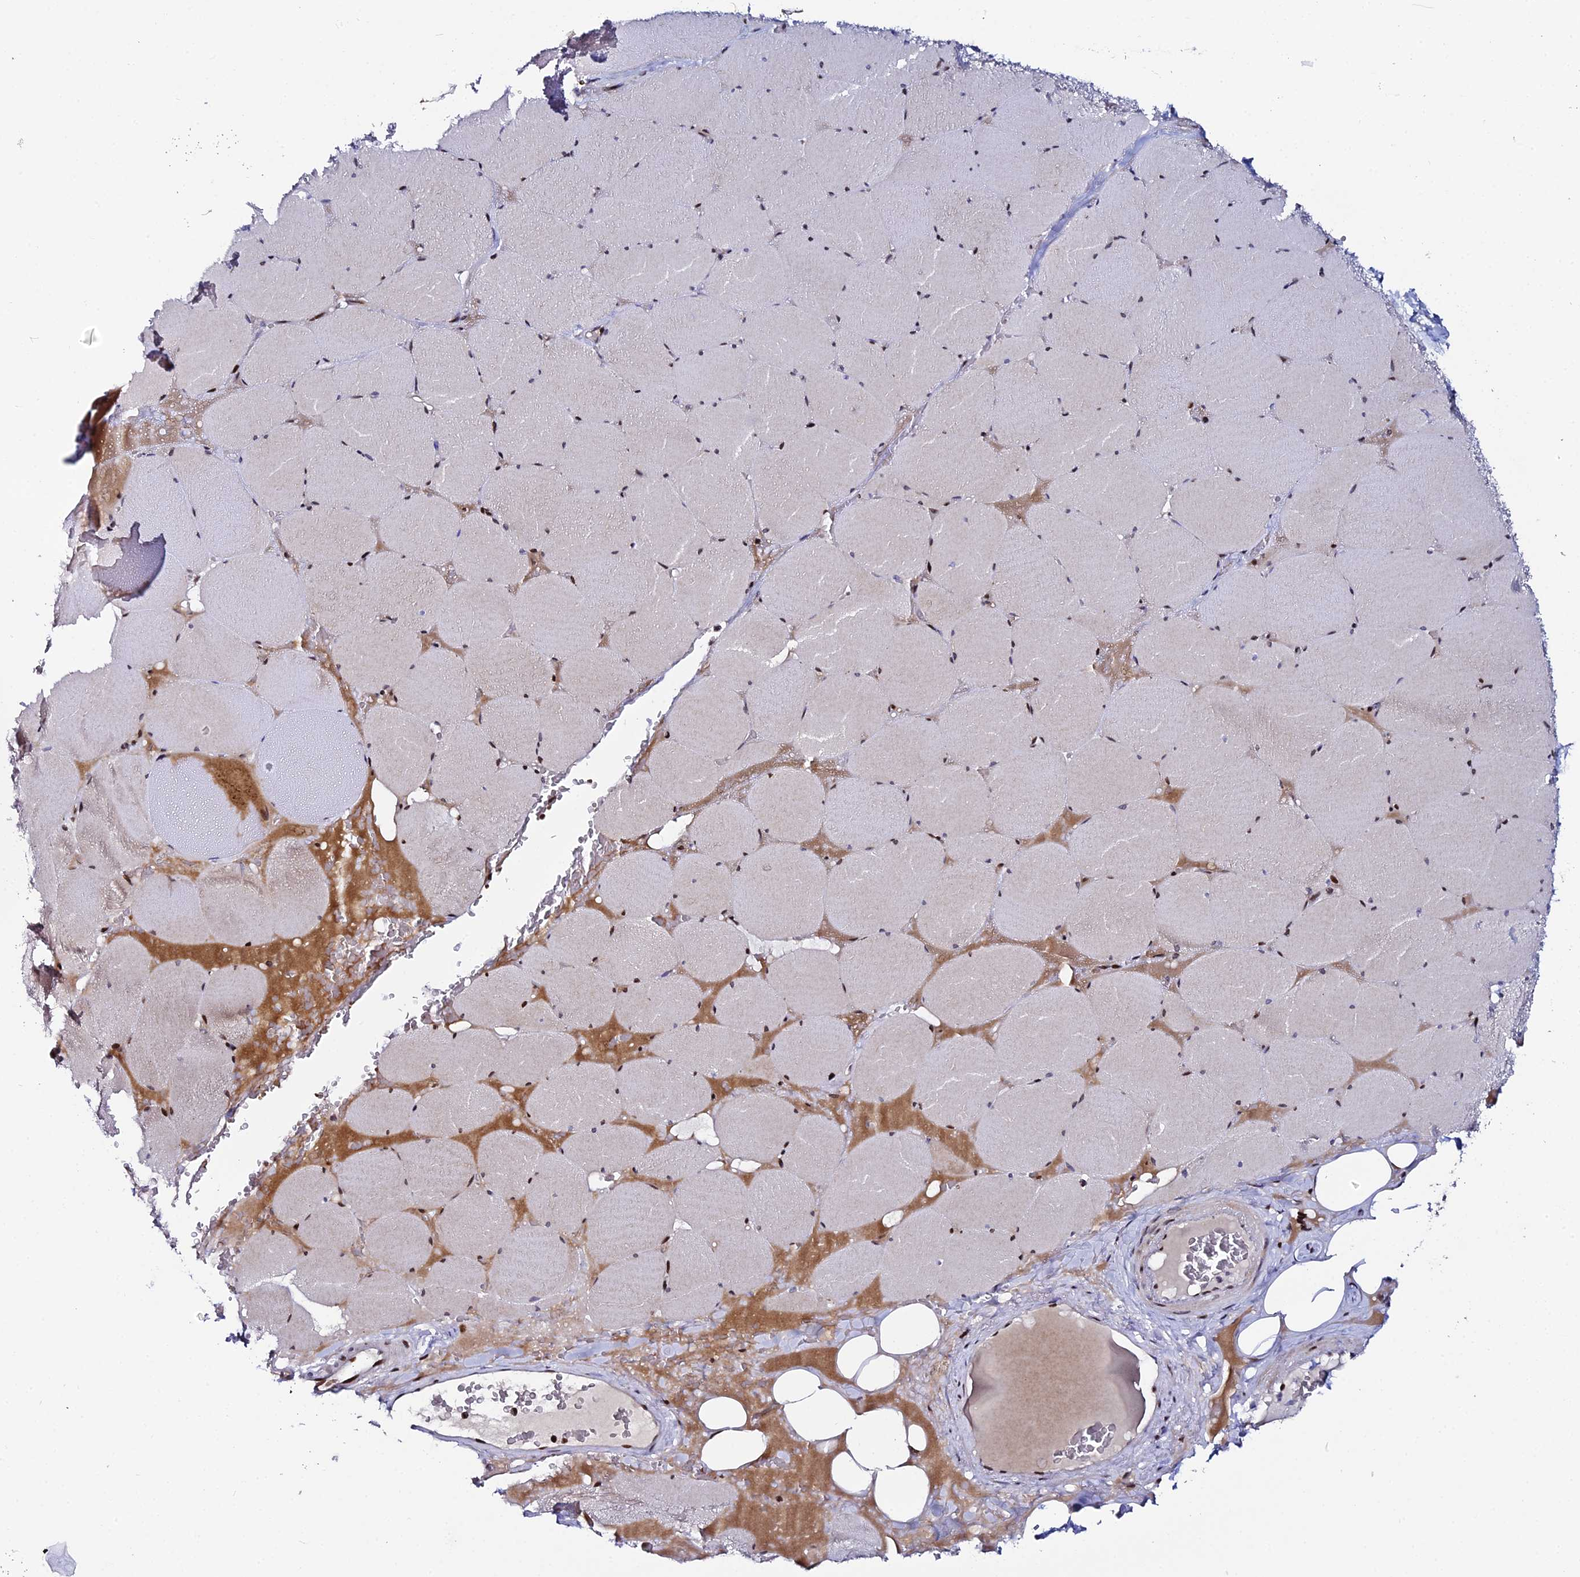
{"staining": {"intensity": "moderate", "quantity": "25%-75%", "location": "nuclear"}, "tissue": "skeletal muscle", "cell_type": "Myocytes", "image_type": "normal", "snomed": [{"axis": "morphology", "description": "Normal tissue, NOS"}, {"axis": "topography", "description": "Skeletal muscle"}, {"axis": "topography", "description": "Head-Neck"}], "caption": "IHC (DAB) staining of unremarkable skeletal muscle shows moderate nuclear protein positivity in about 25%-75% of myocytes.", "gene": "MYNN", "patient": {"sex": "male", "age": 66}}